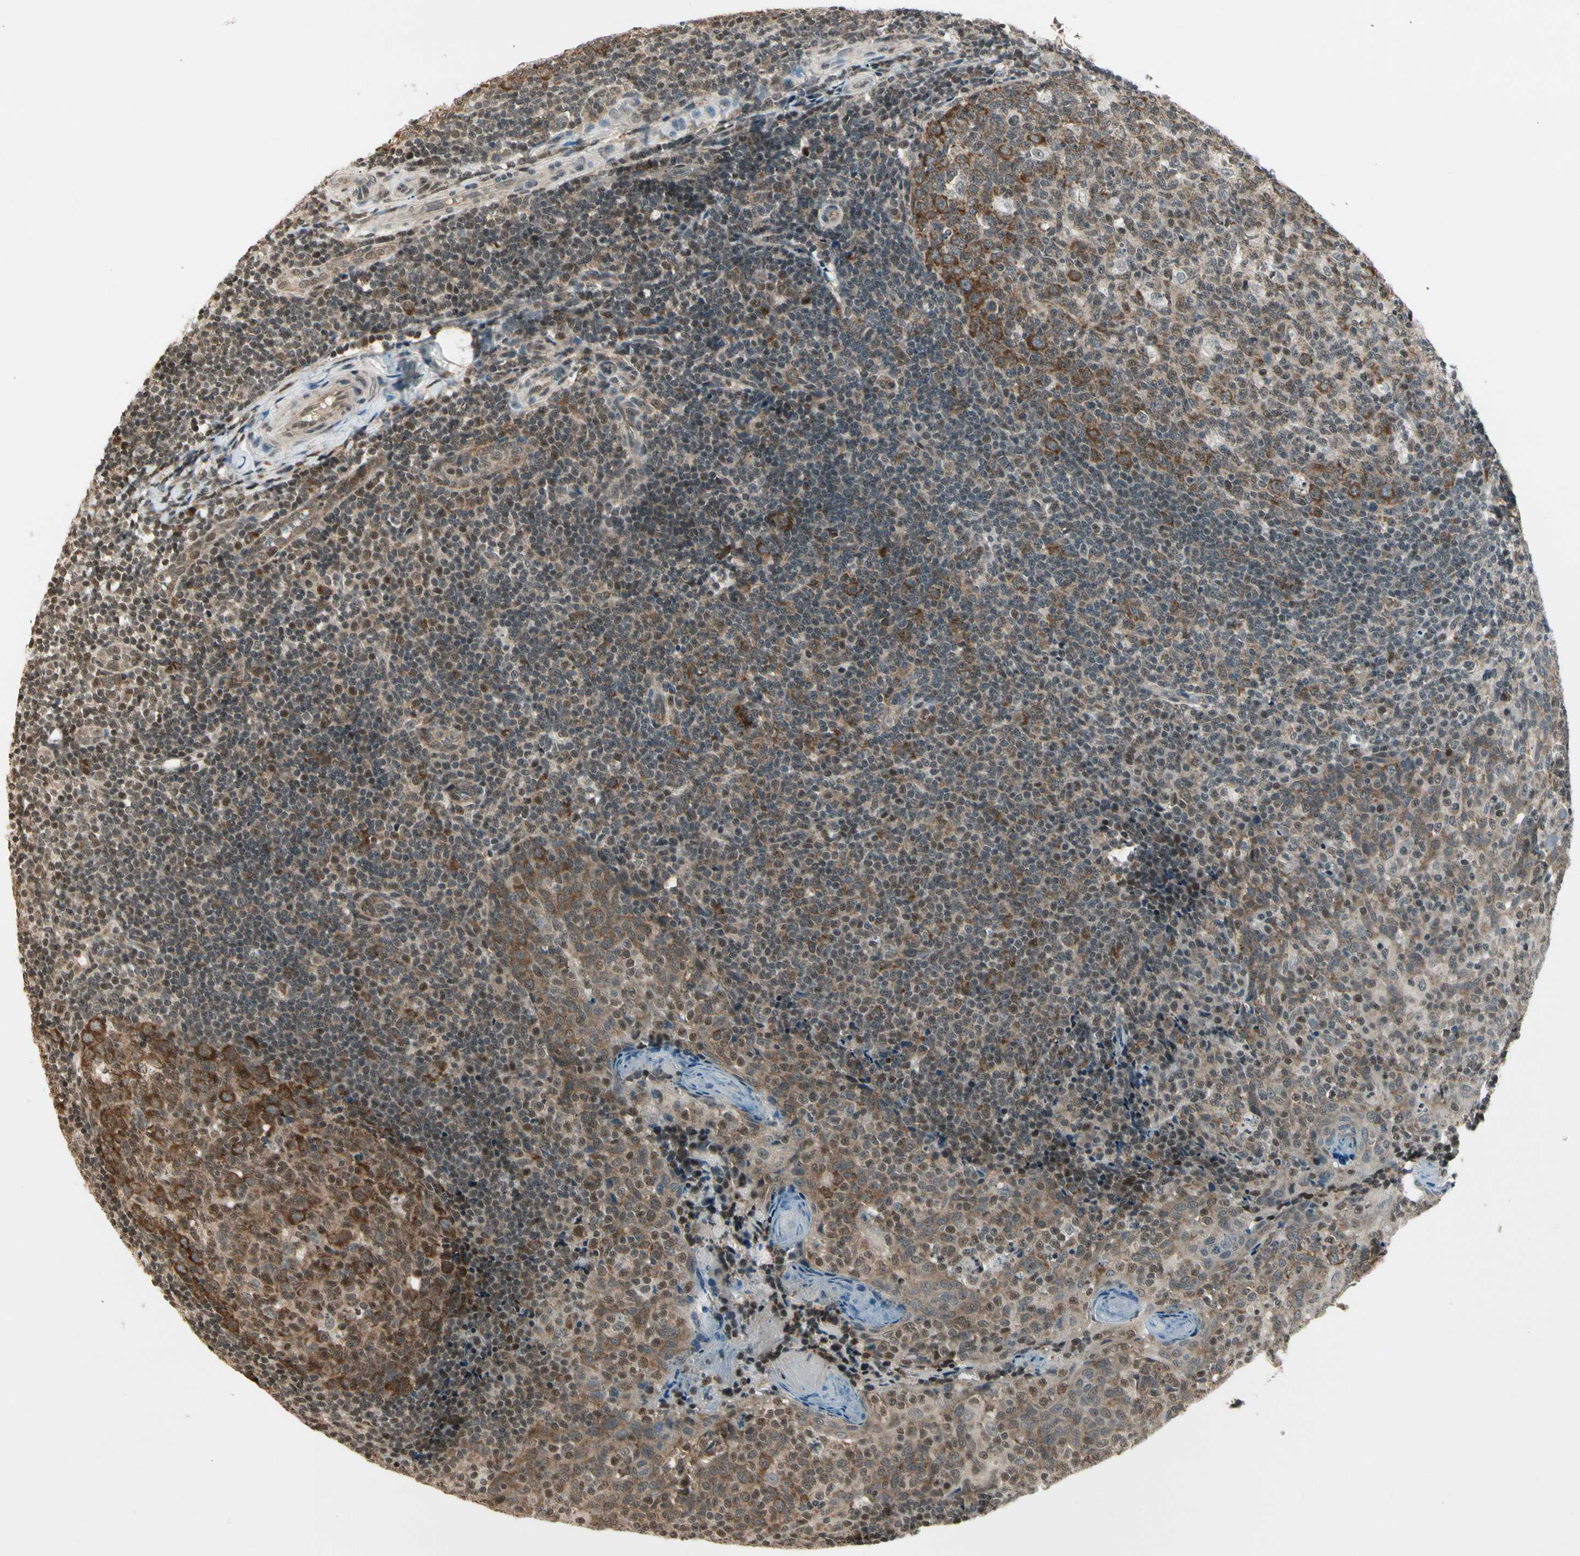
{"staining": {"intensity": "moderate", "quantity": "25%-75%", "location": "cytoplasmic/membranous"}, "tissue": "tonsil", "cell_type": "Germinal center cells", "image_type": "normal", "snomed": [{"axis": "morphology", "description": "Normal tissue, NOS"}, {"axis": "topography", "description": "Tonsil"}], "caption": "Immunohistochemical staining of normal tonsil exhibits 25%-75% levels of moderate cytoplasmic/membranous protein positivity in approximately 25%-75% of germinal center cells. (brown staining indicates protein expression, while blue staining denotes nuclei).", "gene": "SMN2", "patient": {"sex": "female", "age": 19}}